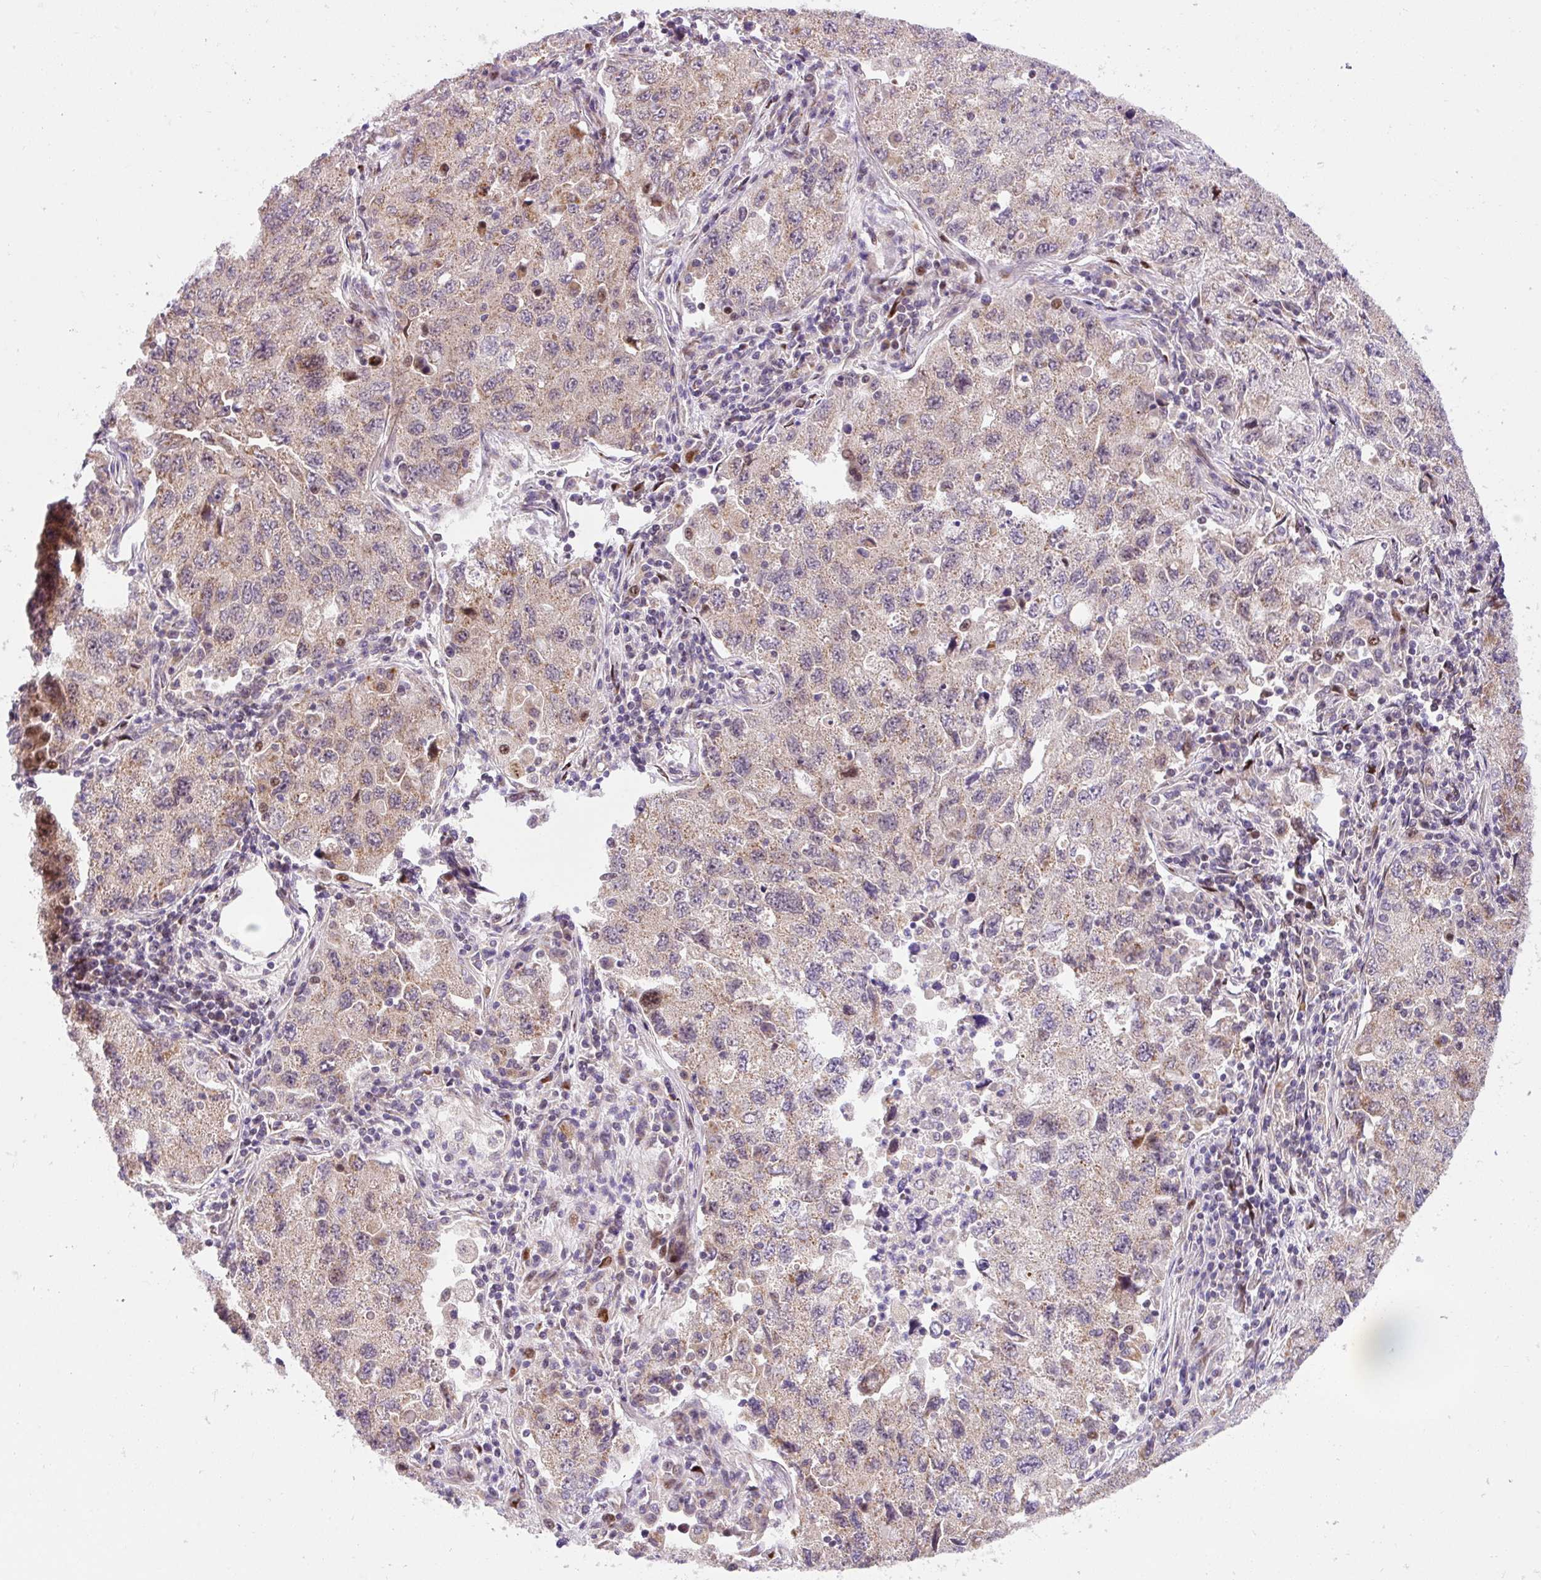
{"staining": {"intensity": "weak", "quantity": "25%-75%", "location": "cytoplasmic/membranous"}, "tissue": "lung cancer", "cell_type": "Tumor cells", "image_type": "cancer", "snomed": [{"axis": "morphology", "description": "Adenocarcinoma, NOS"}, {"axis": "topography", "description": "Lung"}], "caption": "There is low levels of weak cytoplasmic/membranous expression in tumor cells of adenocarcinoma (lung), as demonstrated by immunohistochemical staining (brown color).", "gene": "SARS2", "patient": {"sex": "female", "age": 57}}